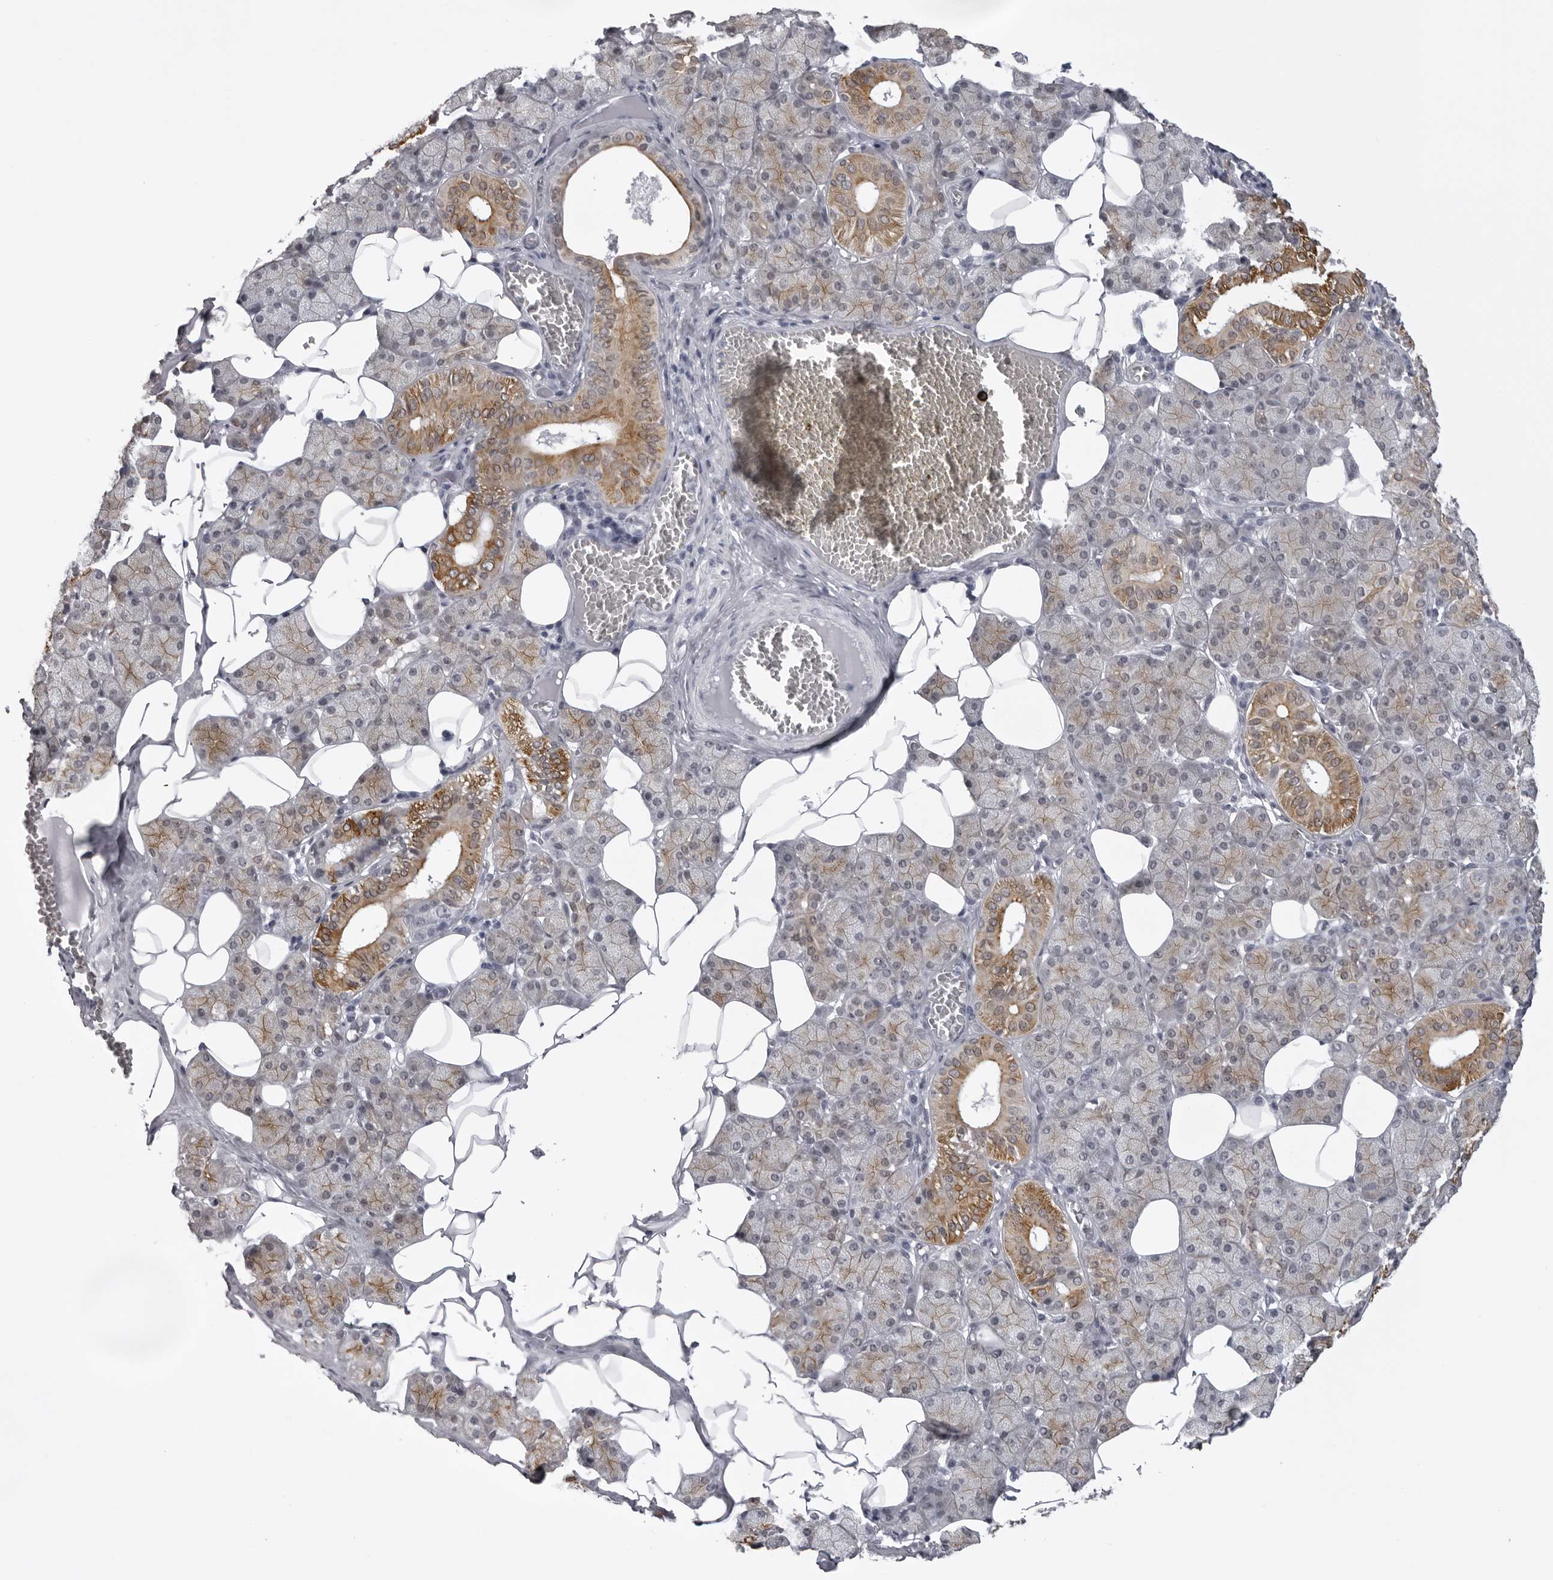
{"staining": {"intensity": "moderate", "quantity": "25%-75%", "location": "cytoplasmic/membranous"}, "tissue": "salivary gland", "cell_type": "Glandular cells", "image_type": "normal", "snomed": [{"axis": "morphology", "description": "Normal tissue, NOS"}, {"axis": "topography", "description": "Salivary gland"}], "caption": "Immunohistochemical staining of unremarkable salivary gland reveals 25%-75% levels of moderate cytoplasmic/membranous protein positivity in approximately 25%-75% of glandular cells.", "gene": "UROD", "patient": {"sex": "female", "age": 33}}